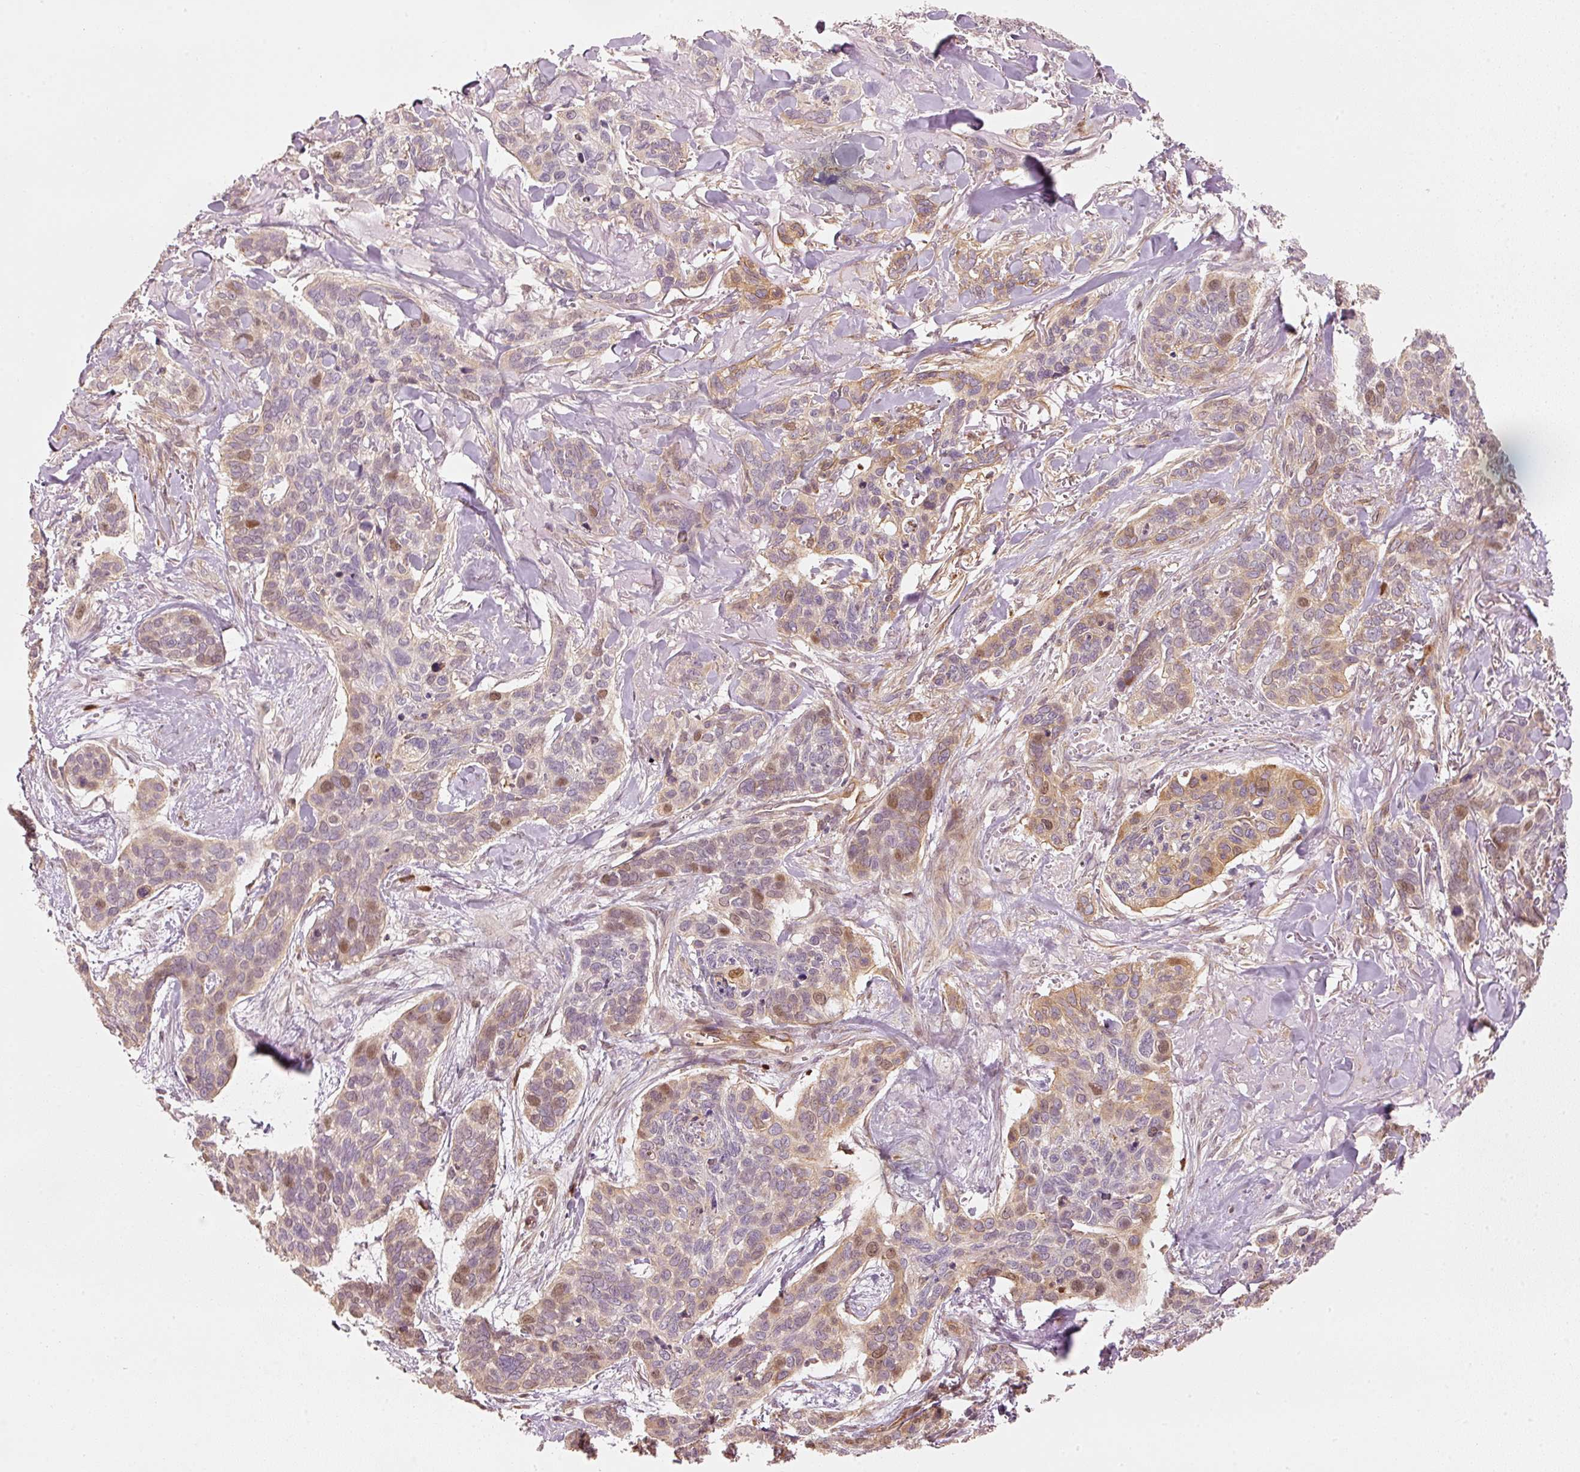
{"staining": {"intensity": "moderate", "quantity": "<25%", "location": "cytoplasmic/membranous,nuclear"}, "tissue": "skin cancer", "cell_type": "Tumor cells", "image_type": "cancer", "snomed": [{"axis": "morphology", "description": "Basal cell carcinoma"}, {"axis": "topography", "description": "Skin"}], "caption": "High-power microscopy captured an immunohistochemistry photomicrograph of skin cancer (basal cell carcinoma), revealing moderate cytoplasmic/membranous and nuclear staining in approximately <25% of tumor cells. Nuclei are stained in blue.", "gene": "TREX2", "patient": {"sex": "male", "age": 86}}